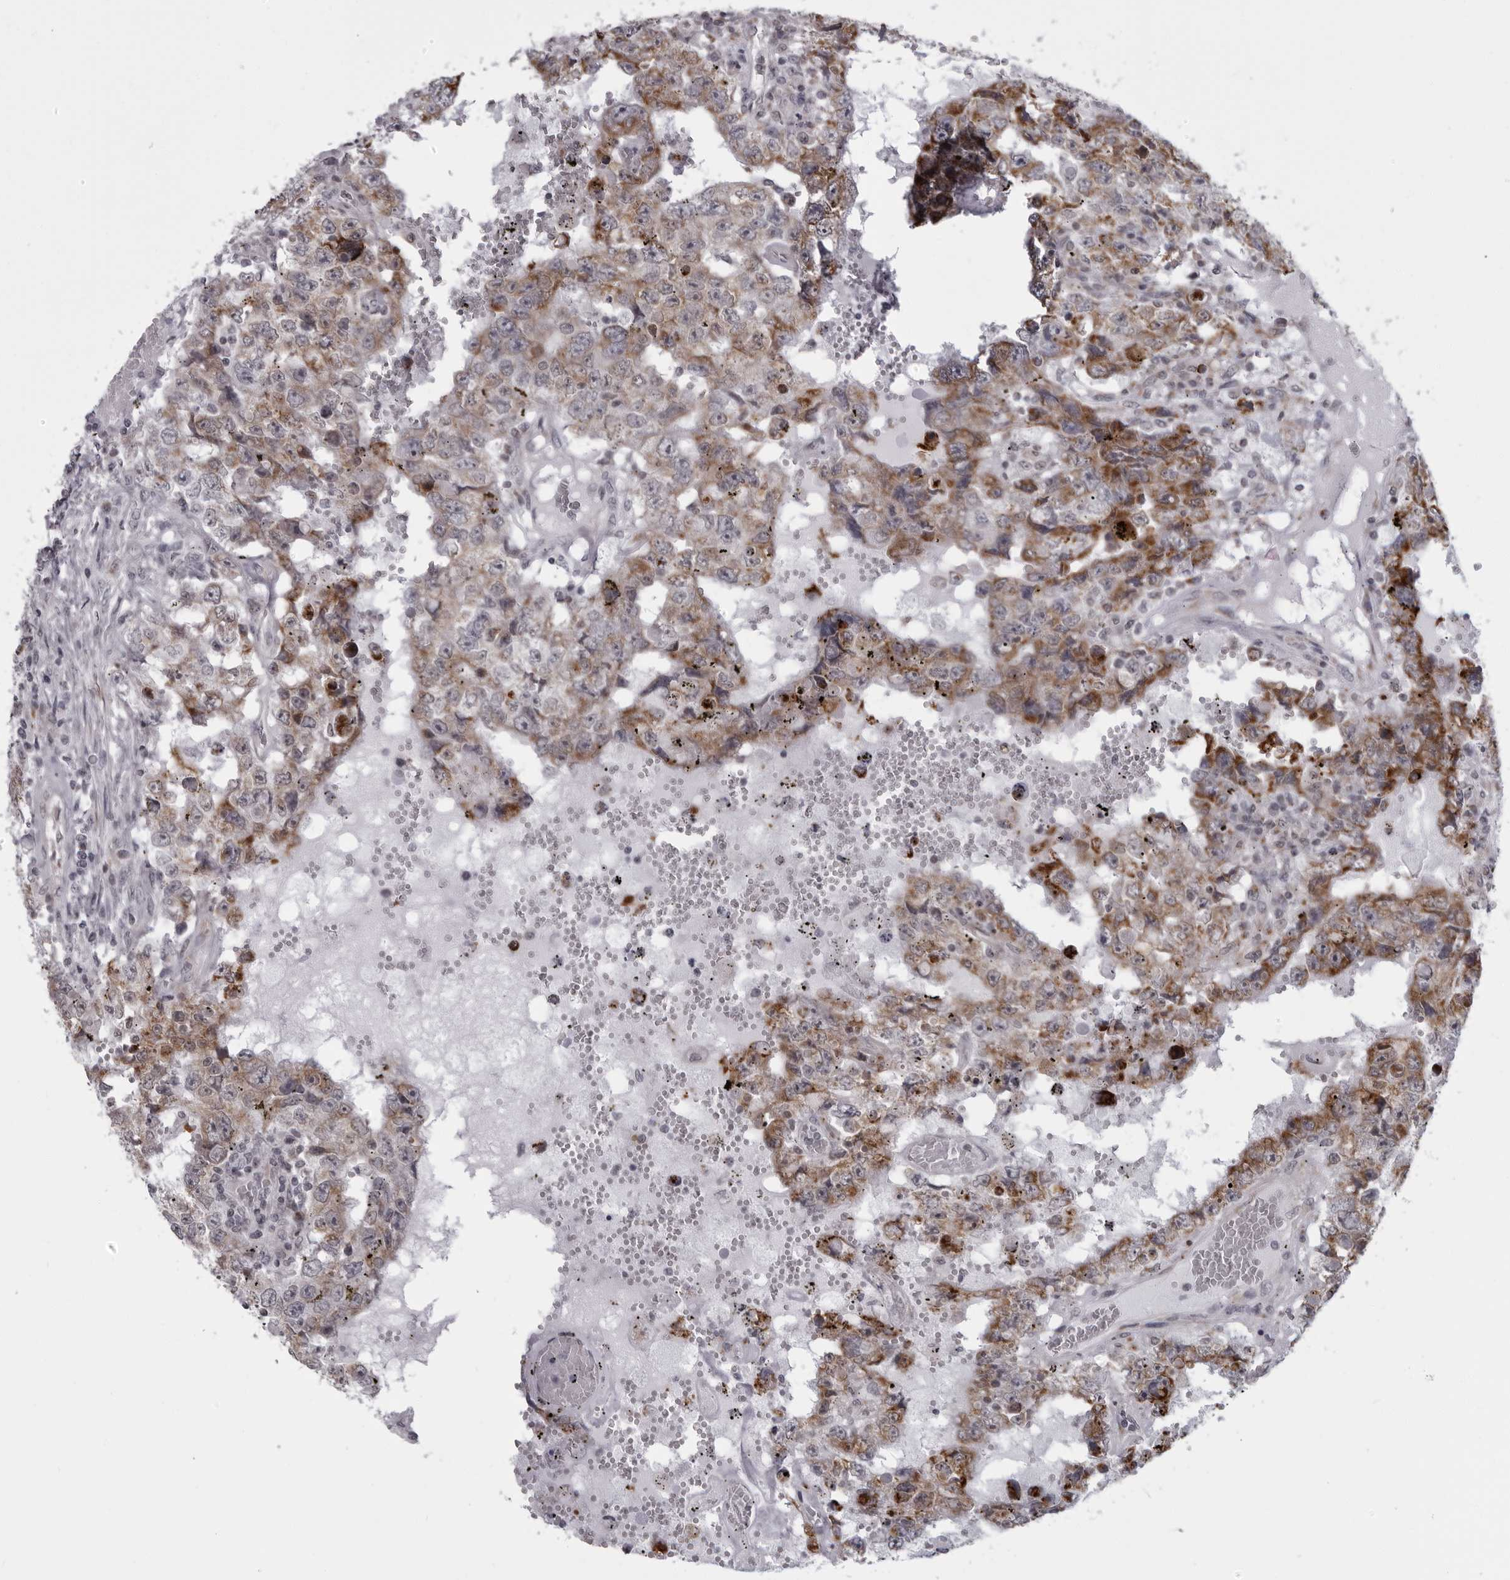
{"staining": {"intensity": "moderate", "quantity": ">75%", "location": "cytoplasmic/membranous"}, "tissue": "testis cancer", "cell_type": "Tumor cells", "image_type": "cancer", "snomed": [{"axis": "morphology", "description": "Carcinoma, Embryonal, NOS"}, {"axis": "topography", "description": "Testis"}], "caption": "Immunohistochemistry (IHC) staining of embryonal carcinoma (testis), which shows medium levels of moderate cytoplasmic/membranous staining in approximately >75% of tumor cells indicating moderate cytoplasmic/membranous protein expression. The staining was performed using DAB (brown) for protein detection and nuclei were counterstained in hematoxylin (blue).", "gene": "RTCA", "patient": {"sex": "male", "age": 26}}